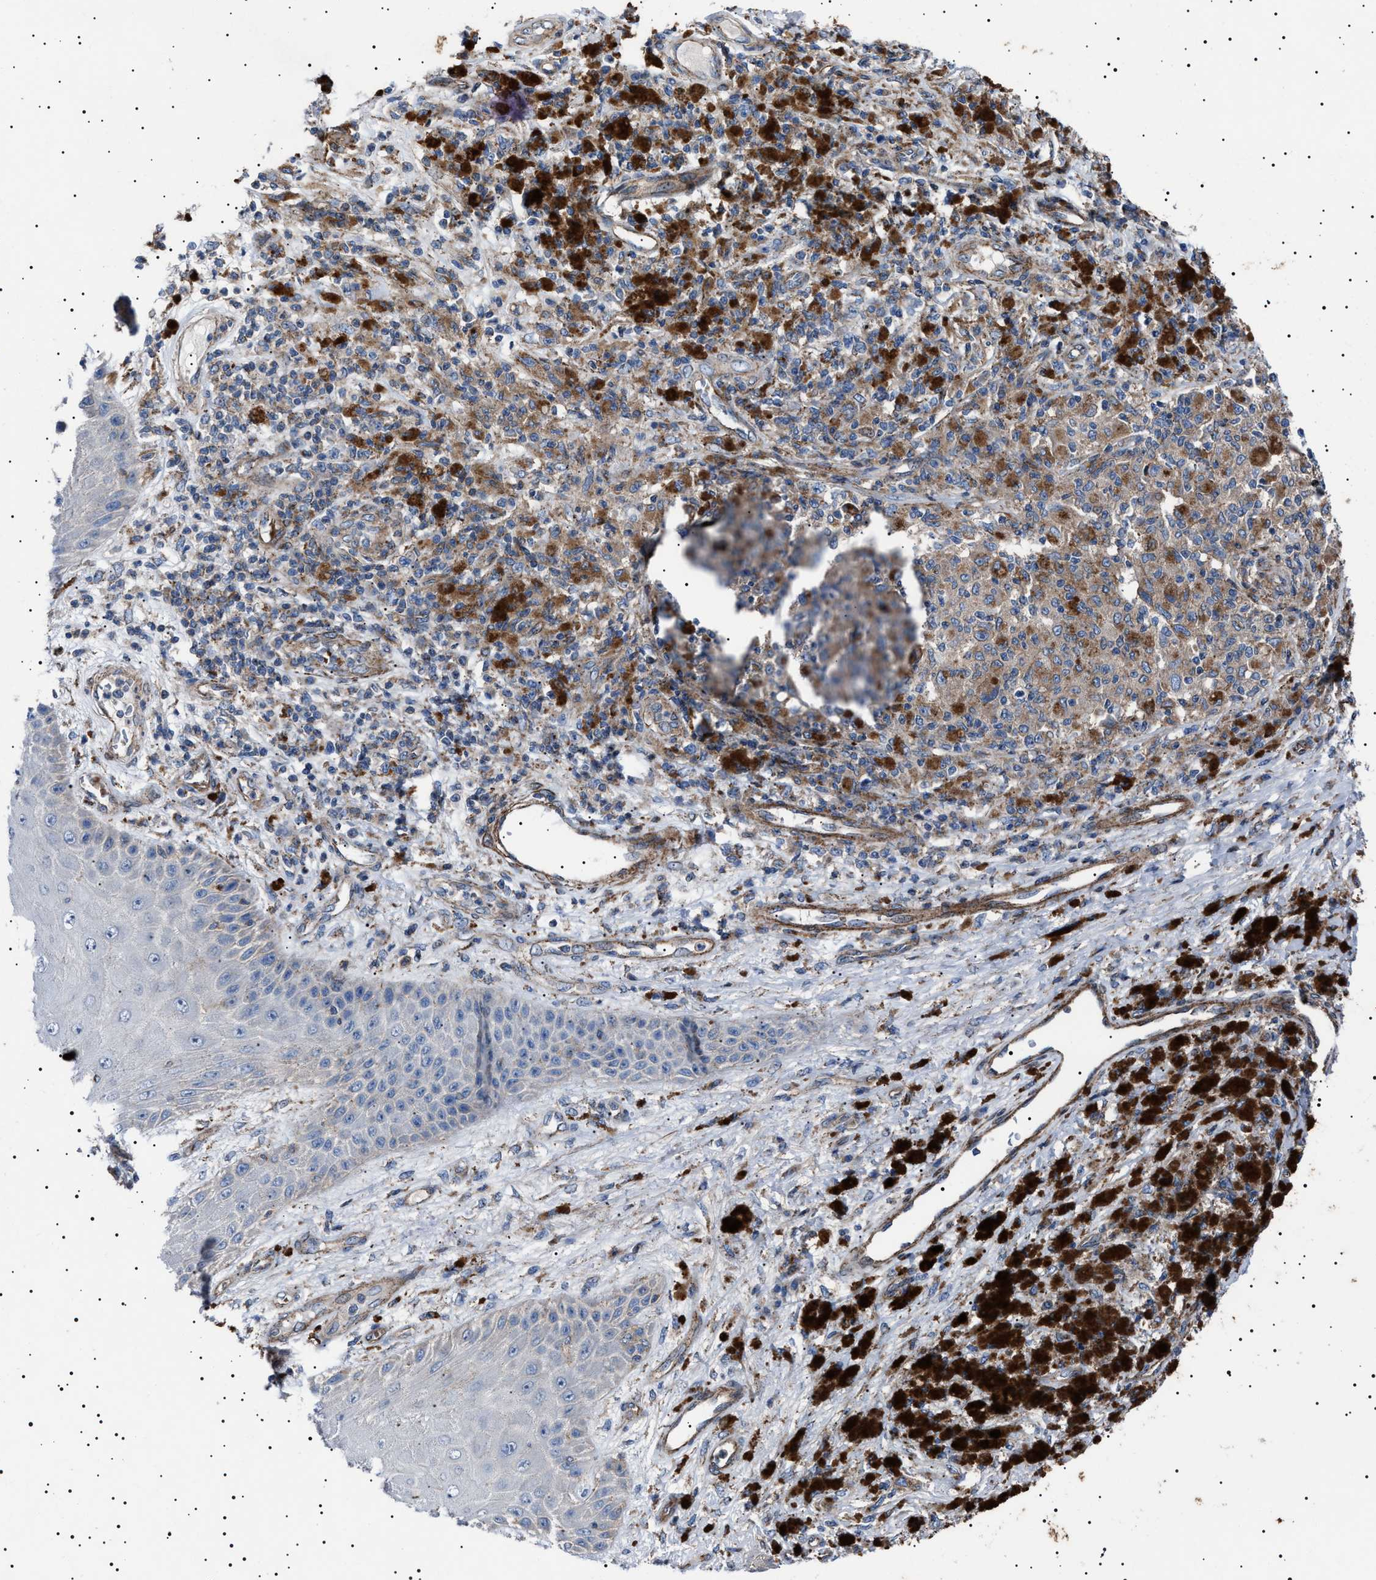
{"staining": {"intensity": "strong", "quantity": ">75%", "location": "cytoplasmic/membranous"}, "tissue": "melanoma", "cell_type": "Tumor cells", "image_type": "cancer", "snomed": [{"axis": "morphology", "description": "Malignant melanoma, NOS"}, {"axis": "topography", "description": "Skin"}], "caption": "The immunohistochemical stain labels strong cytoplasmic/membranous positivity in tumor cells of malignant melanoma tissue.", "gene": "NEU1", "patient": {"sex": "female", "age": 73}}